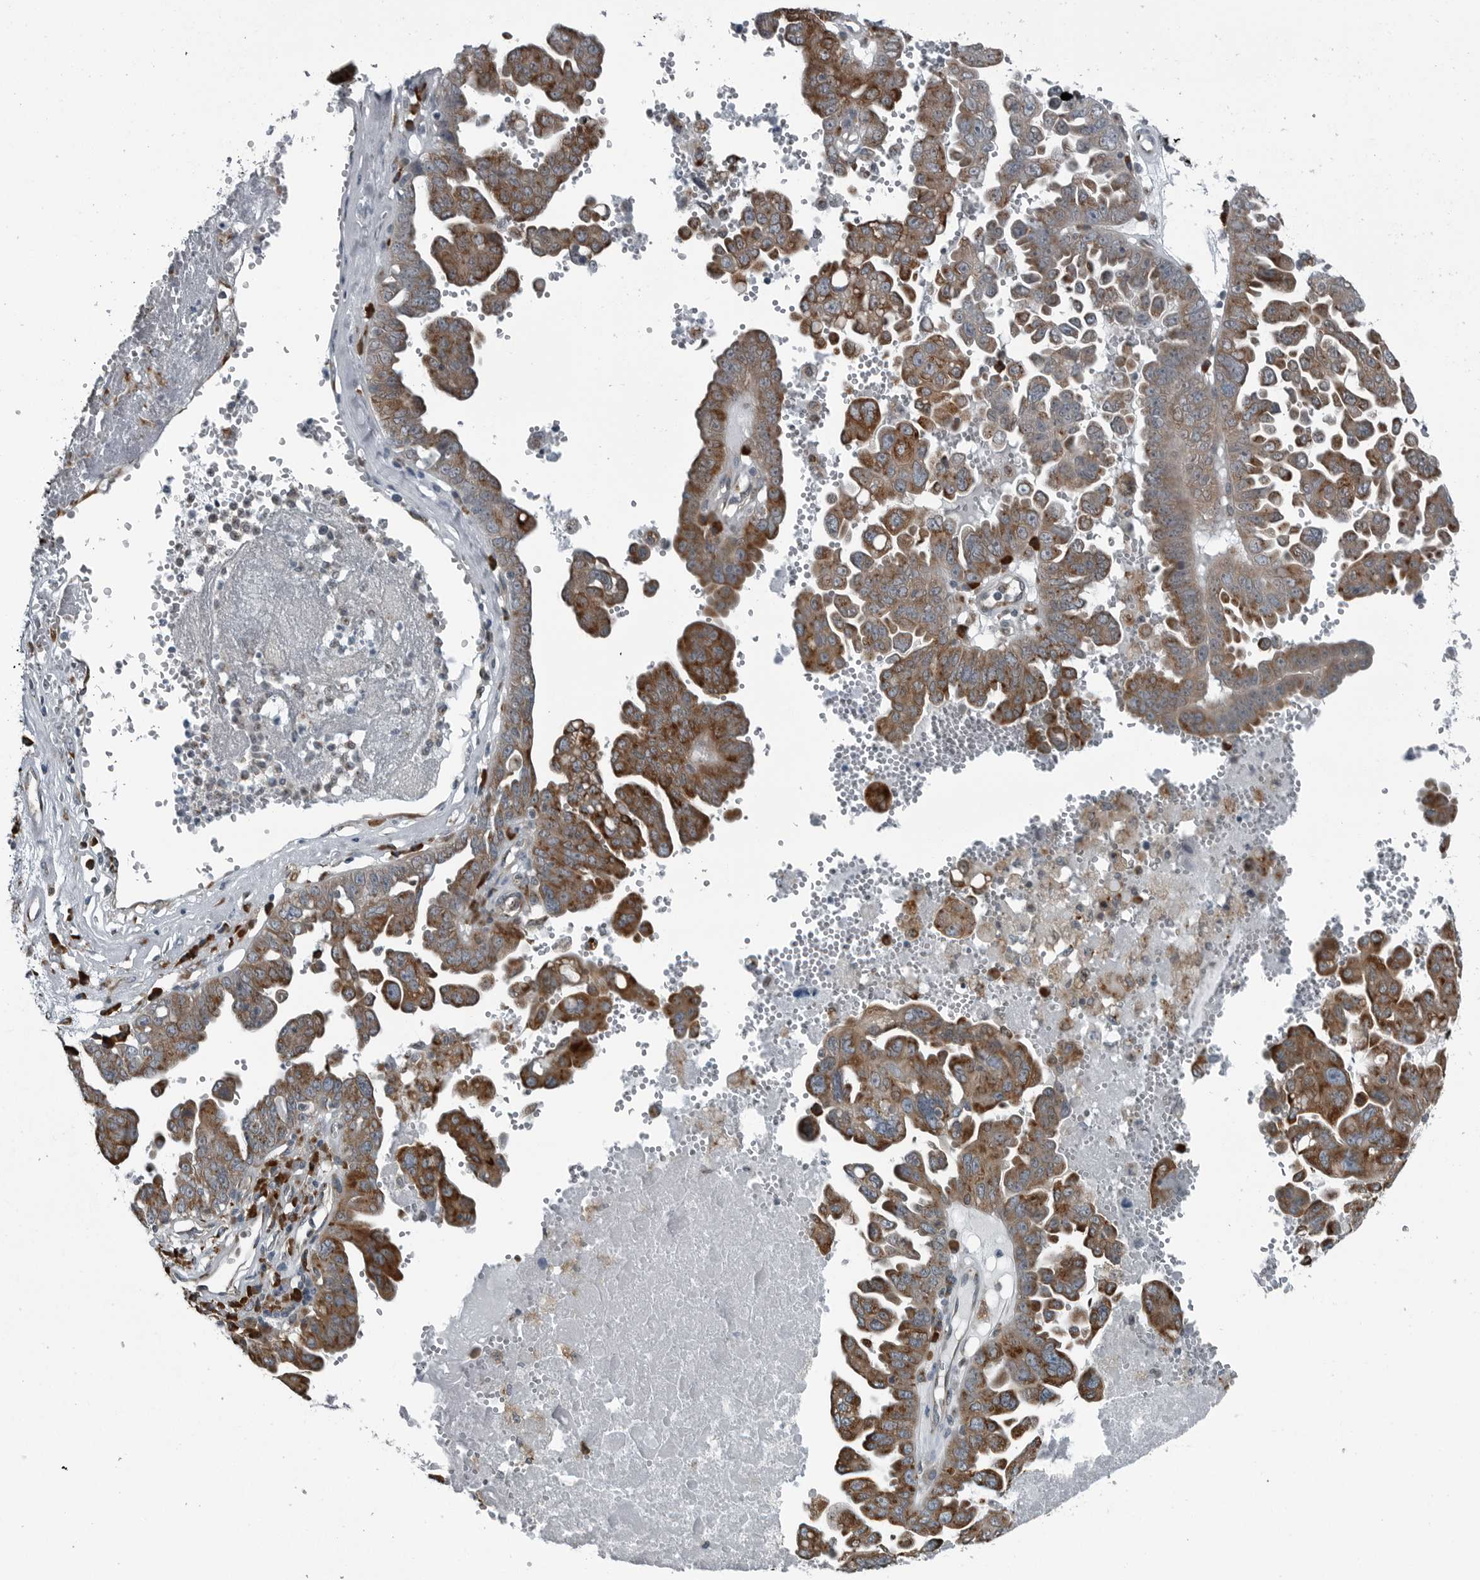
{"staining": {"intensity": "moderate", "quantity": ">75%", "location": "cytoplasmic/membranous"}, "tissue": "ovarian cancer", "cell_type": "Tumor cells", "image_type": "cancer", "snomed": [{"axis": "morphology", "description": "Carcinoma, endometroid"}, {"axis": "topography", "description": "Ovary"}], "caption": "Human ovarian cancer stained with a protein marker displays moderate staining in tumor cells.", "gene": "CEP85", "patient": {"sex": "female", "age": 62}}